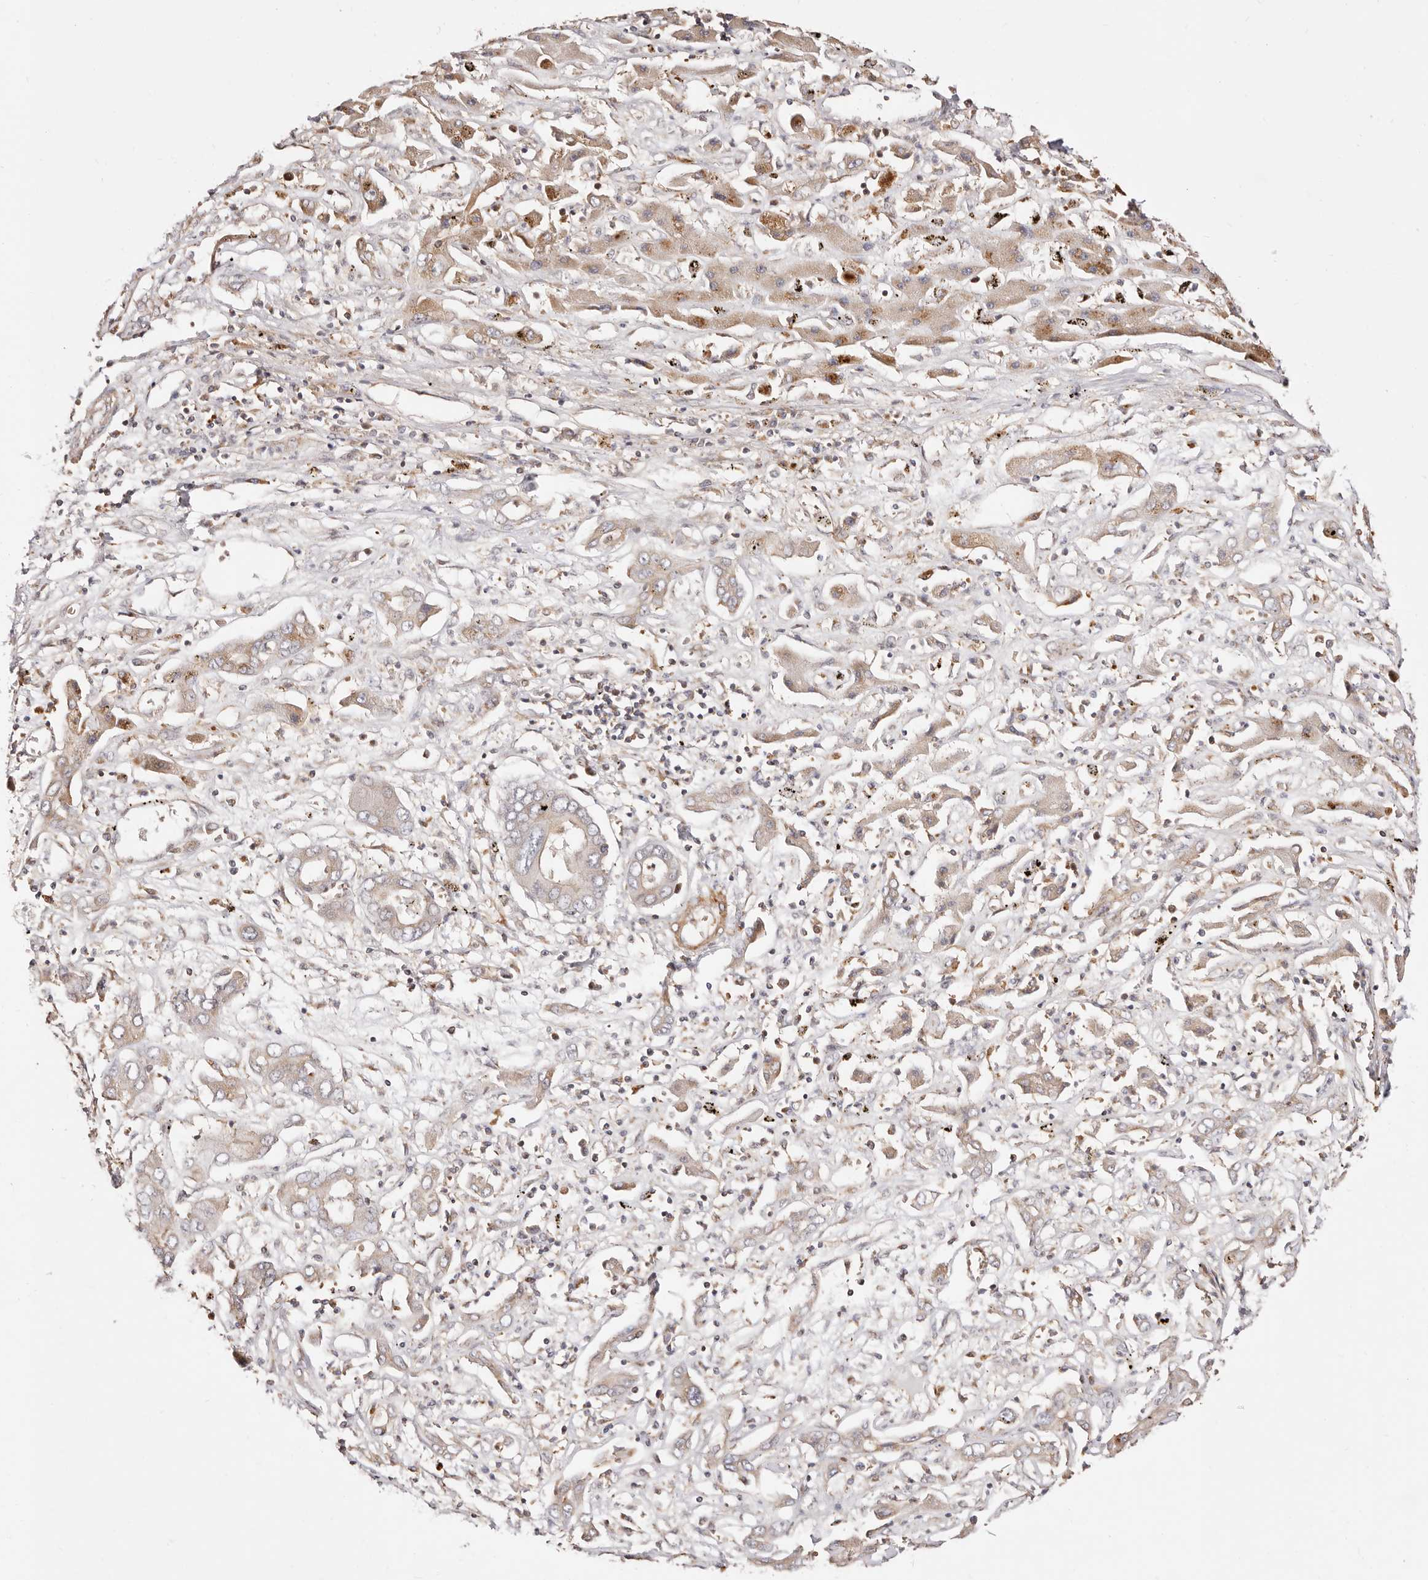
{"staining": {"intensity": "weak", "quantity": "25%-75%", "location": "cytoplasmic/membranous"}, "tissue": "liver cancer", "cell_type": "Tumor cells", "image_type": "cancer", "snomed": [{"axis": "morphology", "description": "Cholangiocarcinoma"}, {"axis": "topography", "description": "Liver"}], "caption": "Tumor cells exhibit low levels of weak cytoplasmic/membranous staining in about 25%-75% of cells in human liver cancer.", "gene": "MAPK1", "patient": {"sex": "male", "age": 67}}